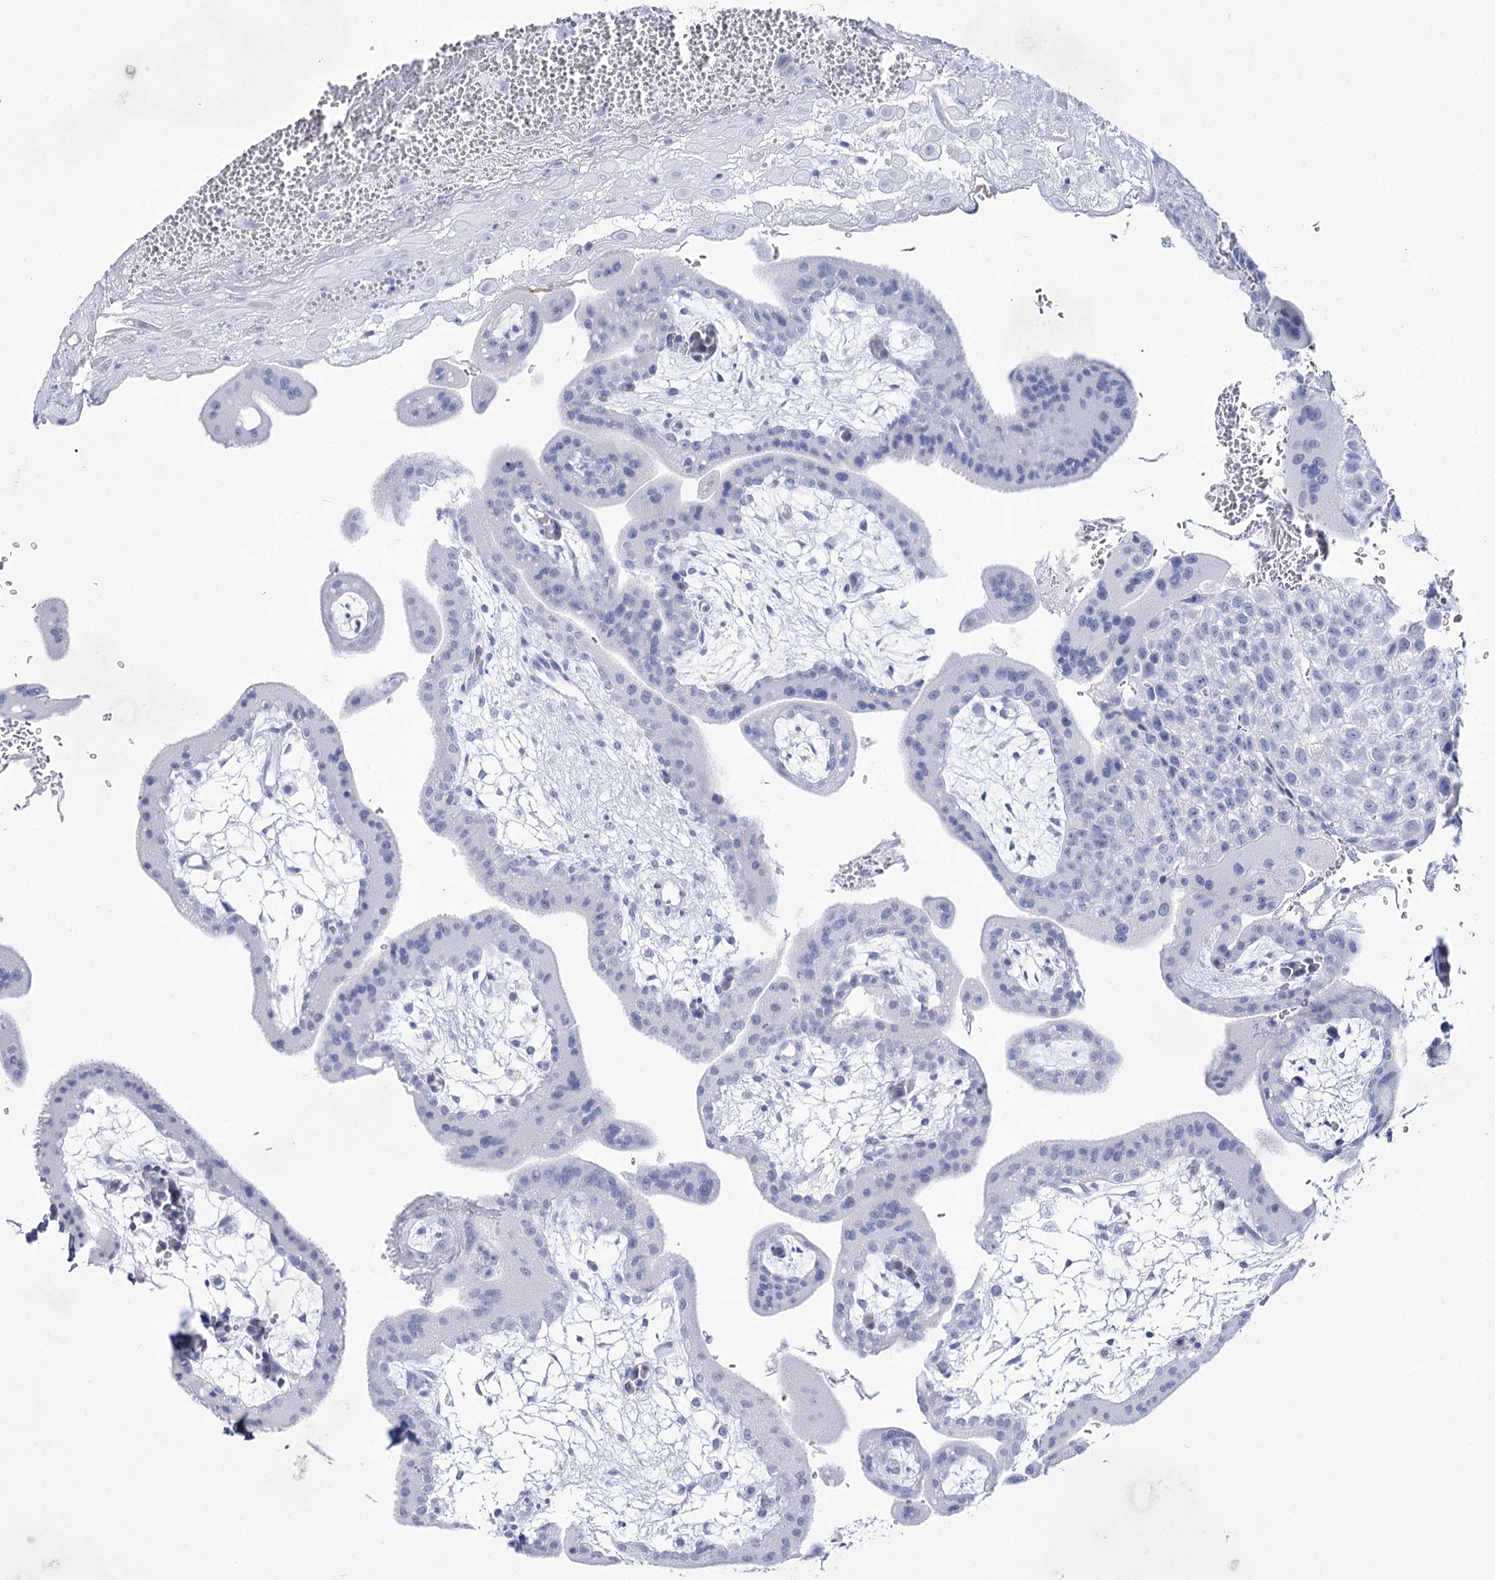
{"staining": {"intensity": "negative", "quantity": "none", "location": "none"}, "tissue": "placenta", "cell_type": "Decidual cells", "image_type": "normal", "snomed": [{"axis": "morphology", "description": "Normal tissue, NOS"}, {"axis": "topography", "description": "Placenta"}], "caption": "Protein analysis of normal placenta displays no significant positivity in decidual cells.", "gene": "RNF186", "patient": {"sex": "female", "age": 35}}